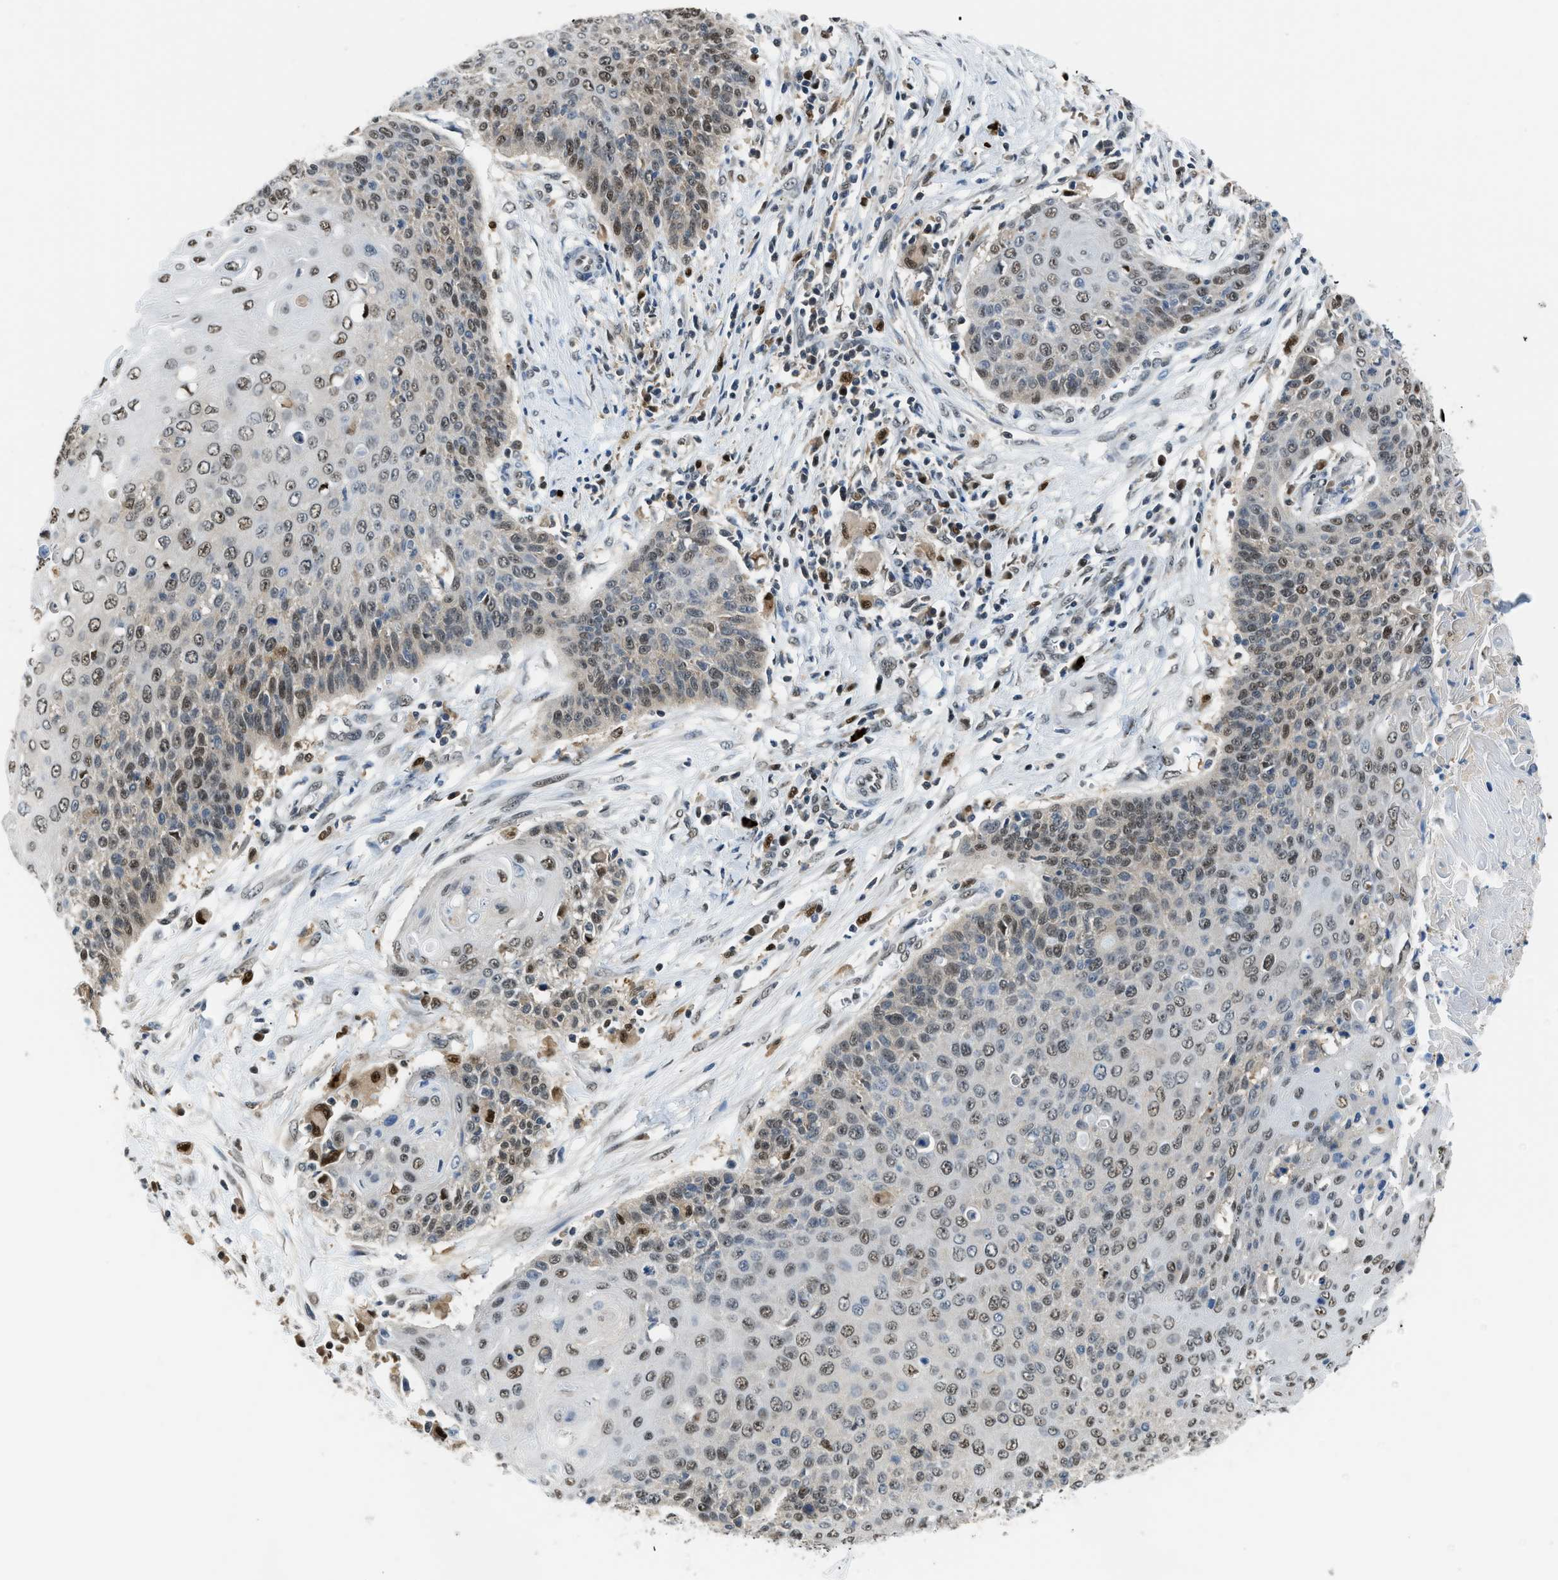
{"staining": {"intensity": "weak", "quantity": "25%-75%", "location": "nuclear"}, "tissue": "cervical cancer", "cell_type": "Tumor cells", "image_type": "cancer", "snomed": [{"axis": "morphology", "description": "Squamous cell carcinoma, NOS"}, {"axis": "topography", "description": "Cervix"}], "caption": "Immunohistochemistry (IHC) of human cervical cancer (squamous cell carcinoma) reveals low levels of weak nuclear staining in about 25%-75% of tumor cells. (Stains: DAB (3,3'-diaminobenzidine) in brown, nuclei in blue, Microscopy: brightfield microscopy at high magnification).", "gene": "ALX1", "patient": {"sex": "female", "age": 39}}